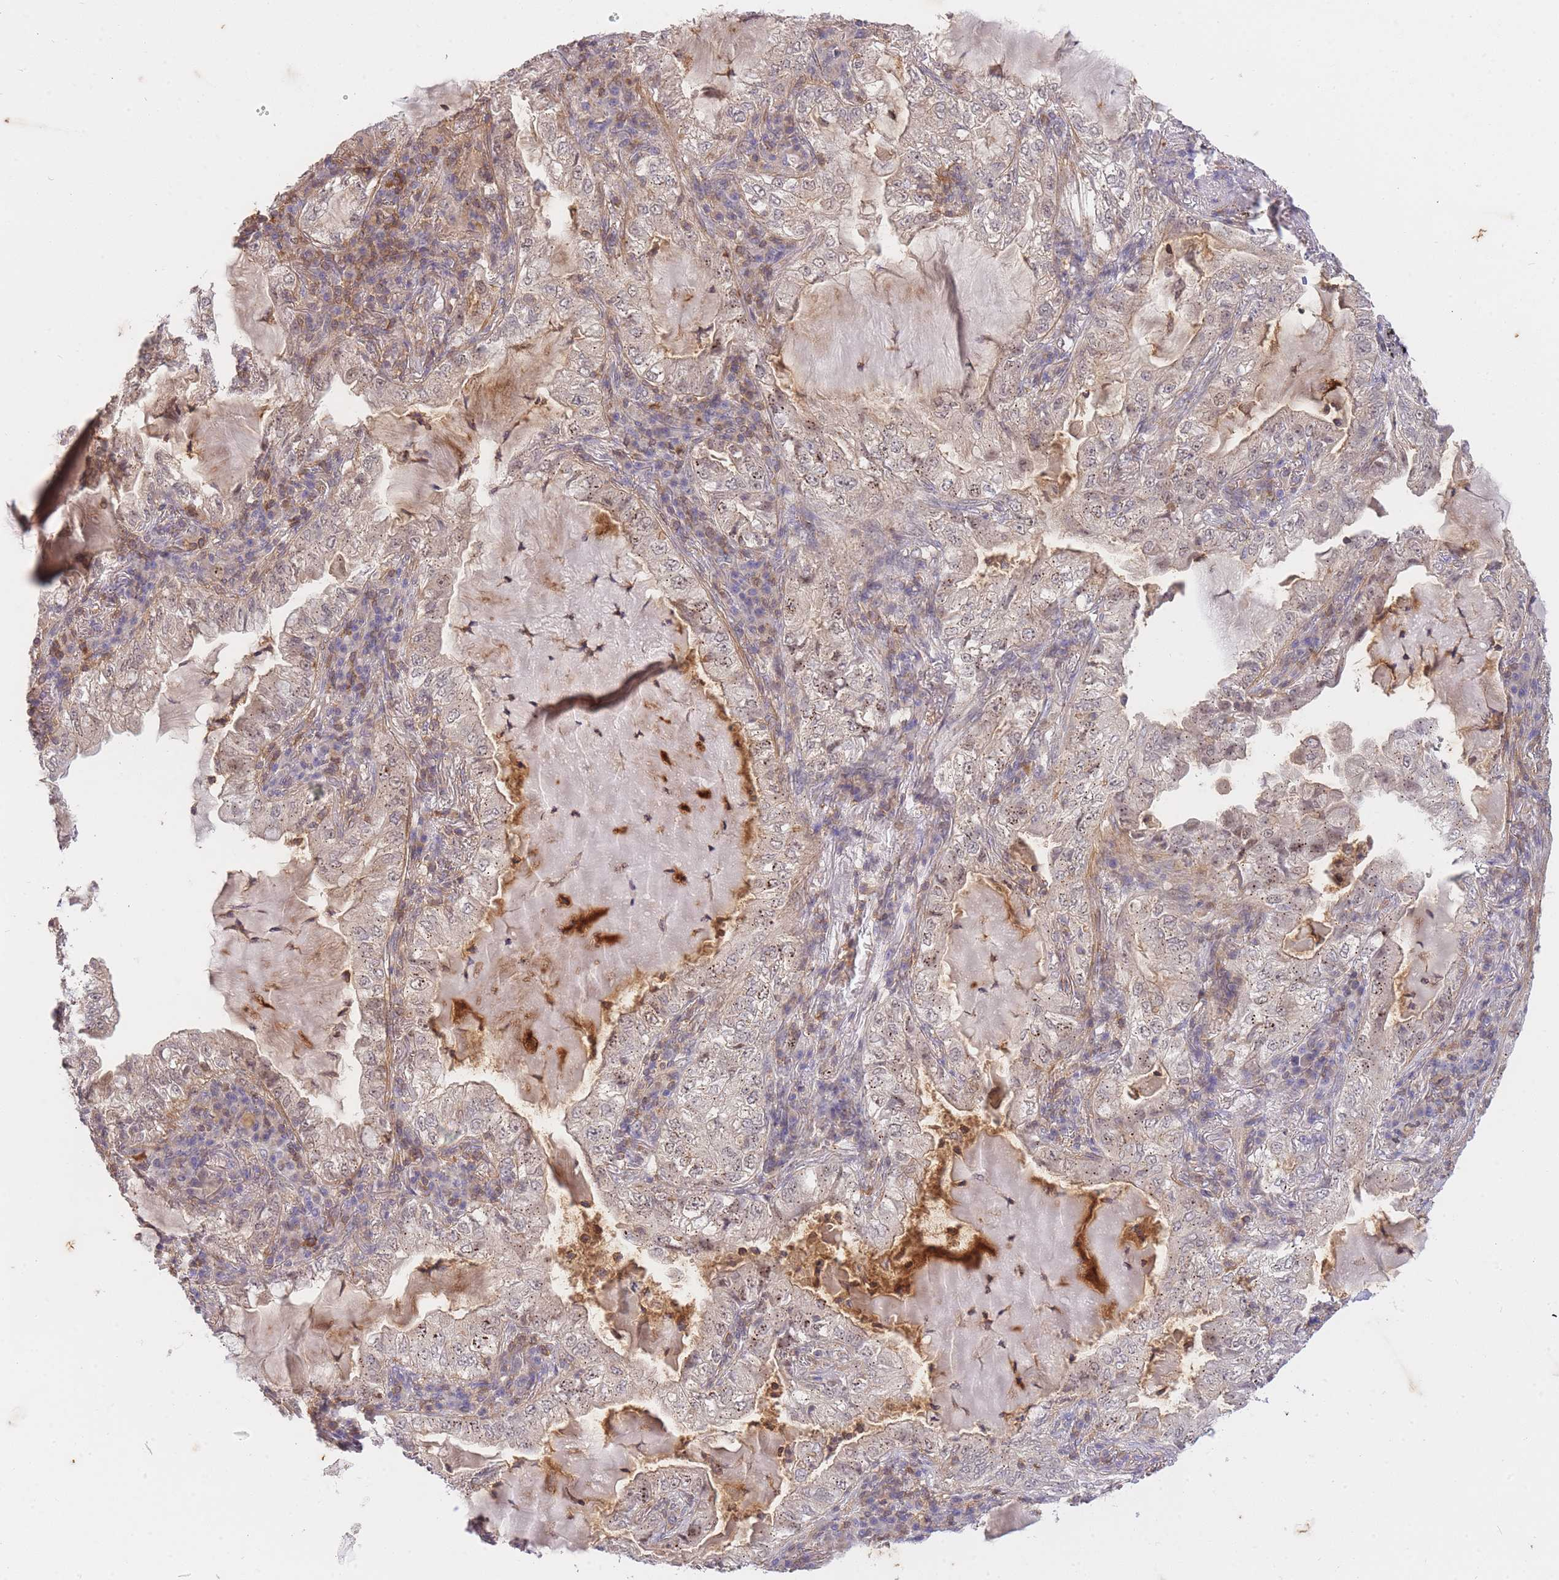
{"staining": {"intensity": "weak", "quantity": "25%-75%", "location": "cytoplasmic/membranous,nuclear"}, "tissue": "lung cancer", "cell_type": "Tumor cells", "image_type": "cancer", "snomed": [{"axis": "morphology", "description": "Adenocarcinoma, NOS"}, {"axis": "topography", "description": "Lung"}], "caption": "Lung cancer (adenocarcinoma) was stained to show a protein in brown. There is low levels of weak cytoplasmic/membranous and nuclear positivity in approximately 25%-75% of tumor cells.", "gene": "ST8SIA4", "patient": {"sex": "female", "age": 73}}